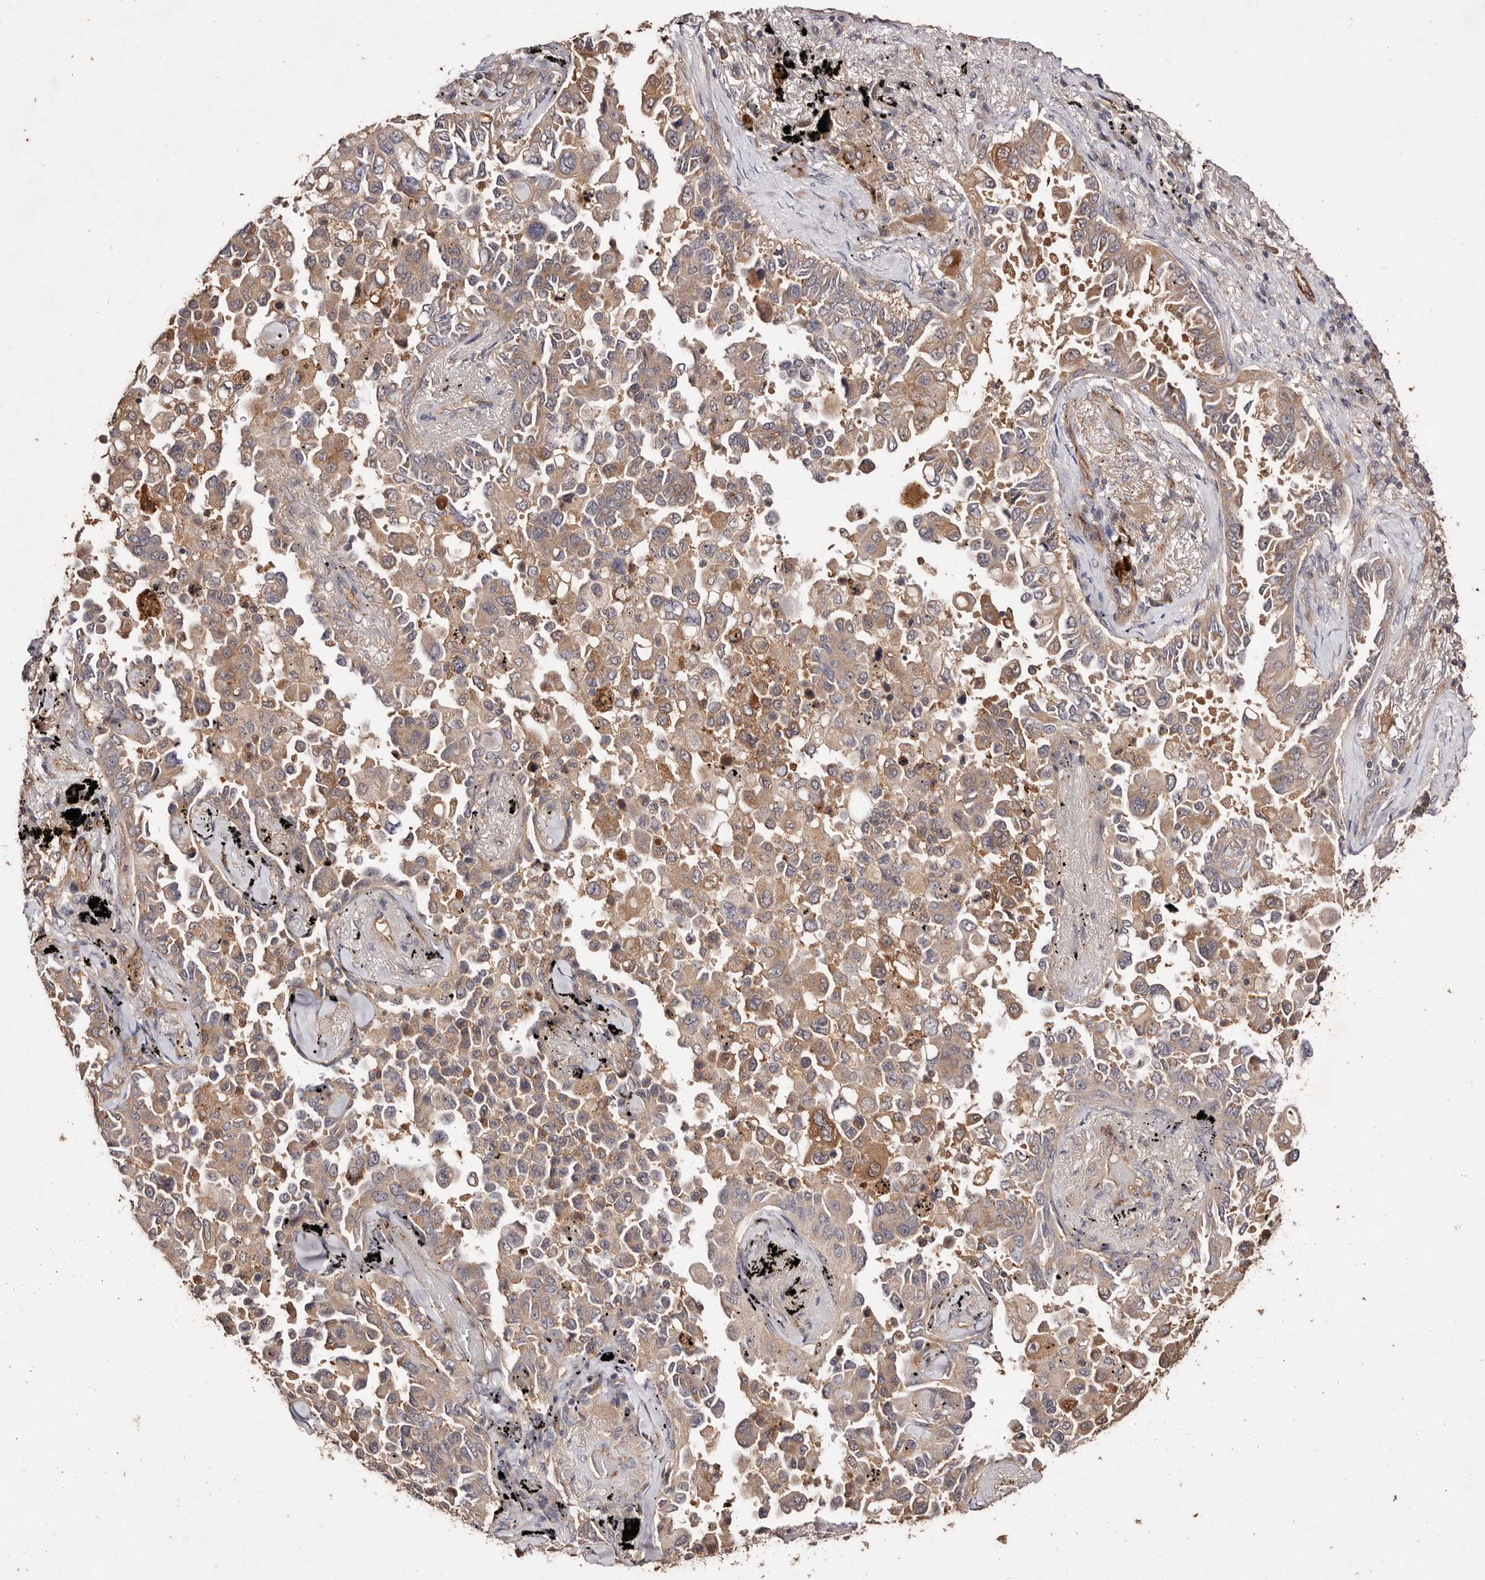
{"staining": {"intensity": "moderate", "quantity": ">75%", "location": "cytoplasmic/membranous"}, "tissue": "lung cancer", "cell_type": "Tumor cells", "image_type": "cancer", "snomed": [{"axis": "morphology", "description": "Adenocarcinoma, NOS"}, {"axis": "topography", "description": "Lung"}], "caption": "This micrograph shows immunohistochemistry (IHC) staining of lung adenocarcinoma, with medium moderate cytoplasmic/membranous expression in approximately >75% of tumor cells.", "gene": "CCL14", "patient": {"sex": "female", "age": 67}}